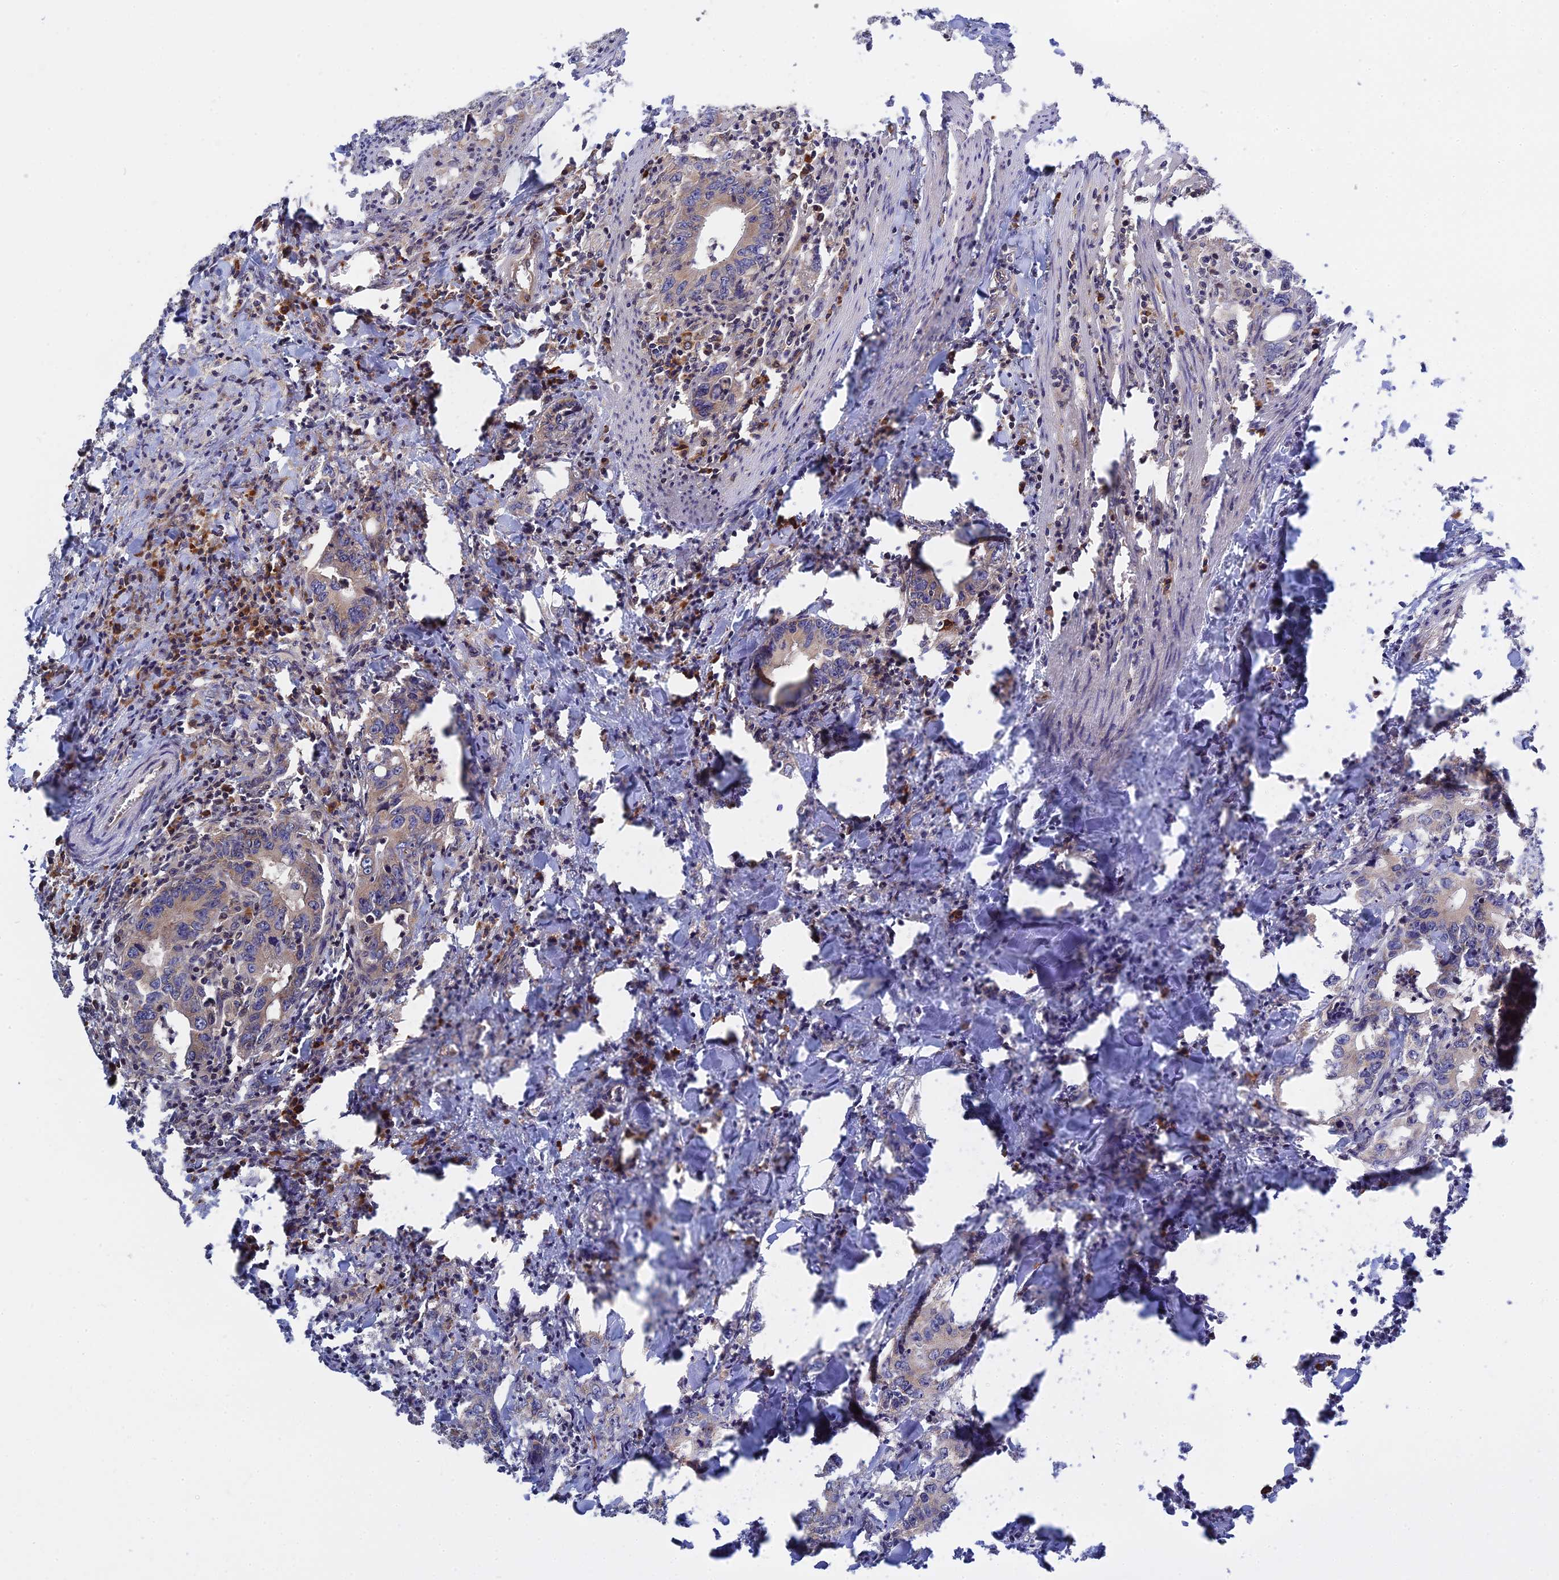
{"staining": {"intensity": "weak", "quantity": ">75%", "location": "cytoplasmic/membranous"}, "tissue": "colorectal cancer", "cell_type": "Tumor cells", "image_type": "cancer", "snomed": [{"axis": "morphology", "description": "Adenocarcinoma, NOS"}, {"axis": "topography", "description": "Colon"}], "caption": "Protein analysis of colorectal cancer tissue demonstrates weak cytoplasmic/membranous expression in approximately >75% of tumor cells. The protein is stained brown, and the nuclei are stained in blue (DAB IHC with brightfield microscopy, high magnification).", "gene": "IL21R", "patient": {"sex": "female", "age": 75}}